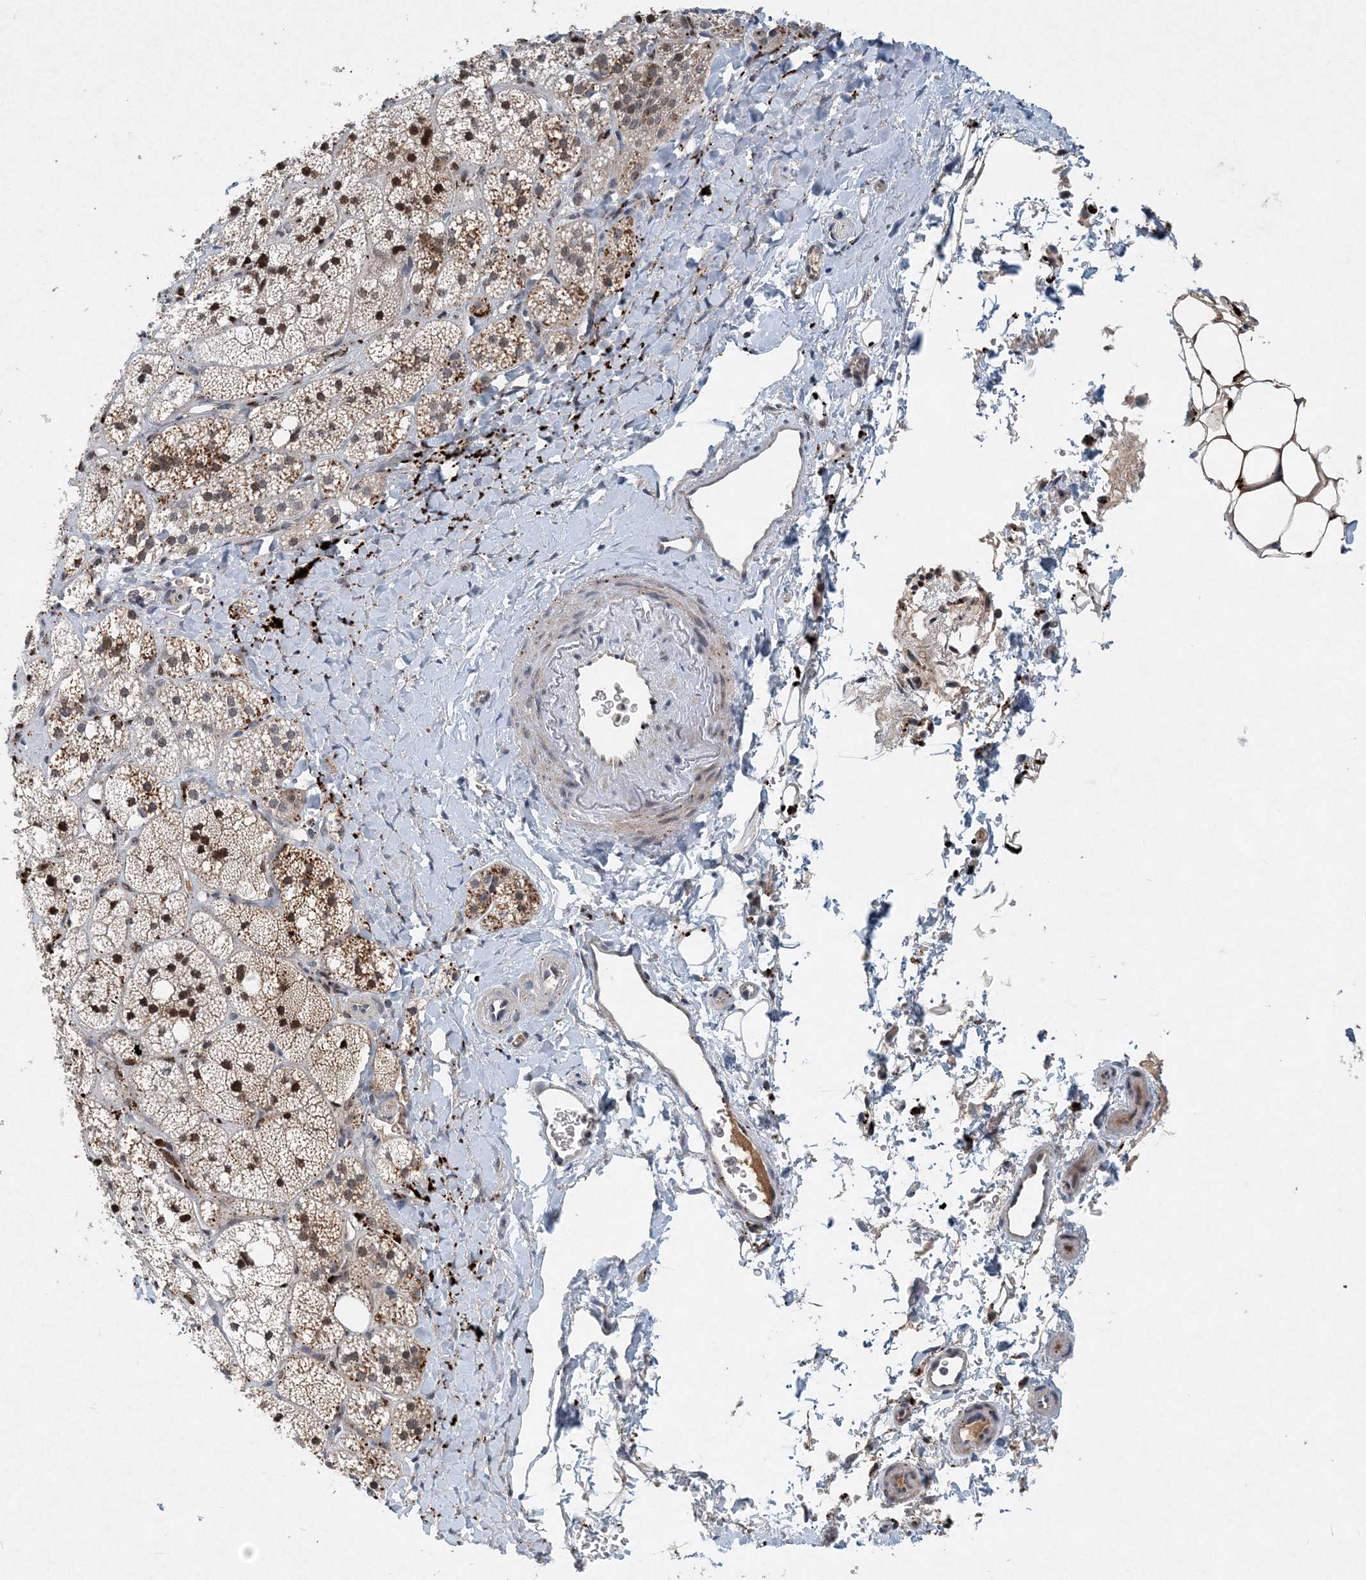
{"staining": {"intensity": "moderate", "quantity": ">75%", "location": "cytoplasmic/membranous,nuclear"}, "tissue": "adrenal gland", "cell_type": "Glandular cells", "image_type": "normal", "snomed": [{"axis": "morphology", "description": "Normal tissue, NOS"}, {"axis": "topography", "description": "Adrenal gland"}], "caption": "Immunohistochemistry of benign human adrenal gland demonstrates medium levels of moderate cytoplasmic/membranous,nuclear expression in approximately >75% of glandular cells. (DAB (3,3'-diaminobenzidine) = brown stain, brightfield microscopy at high magnification).", "gene": "KPNA4", "patient": {"sex": "male", "age": 61}}